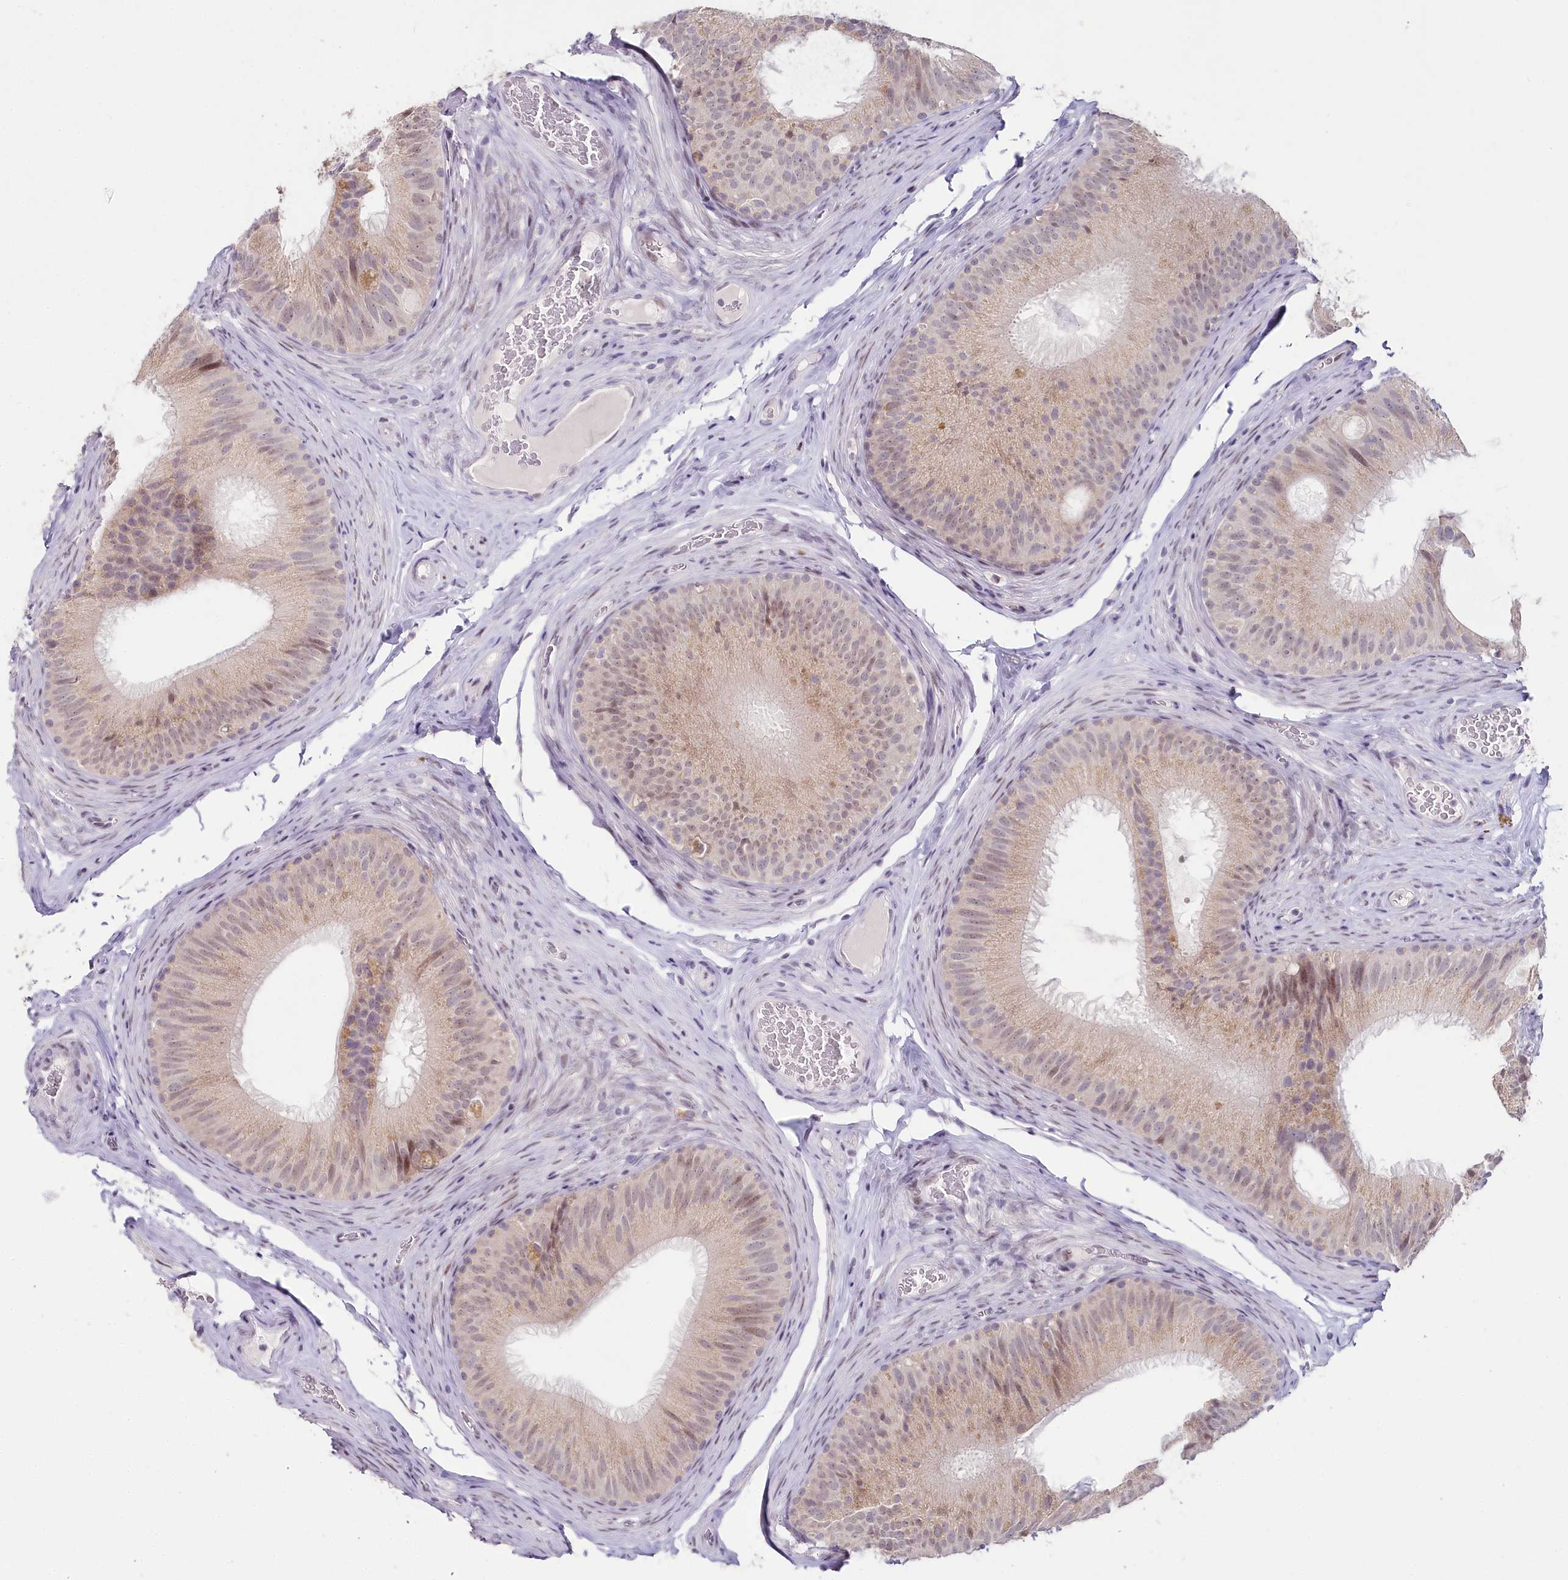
{"staining": {"intensity": "weak", "quantity": ">75%", "location": "cytoplasmic/membranous,nuclear"}, "tissue": "epididymis", "cell_type": "Glandular cells", "image_type": "normal", "snomed": [{"axis": "morphology", "description": "Normal tissue, NOS"}, {"axis": "topography", "description": "Epididymis"}], "caption": "The photomicrograph displays staining of unremarkable epididymis, revealing weak cytoplasmic/membranous,nuclear protein expression (brown color) within glandular cells. The staining is performed using DAB brown chromogen to label protein expression. The nuclei are counter-stained blue using hematoxylin.", "gene": "HPD", "patient": {"sex": "male", "age": 34}}